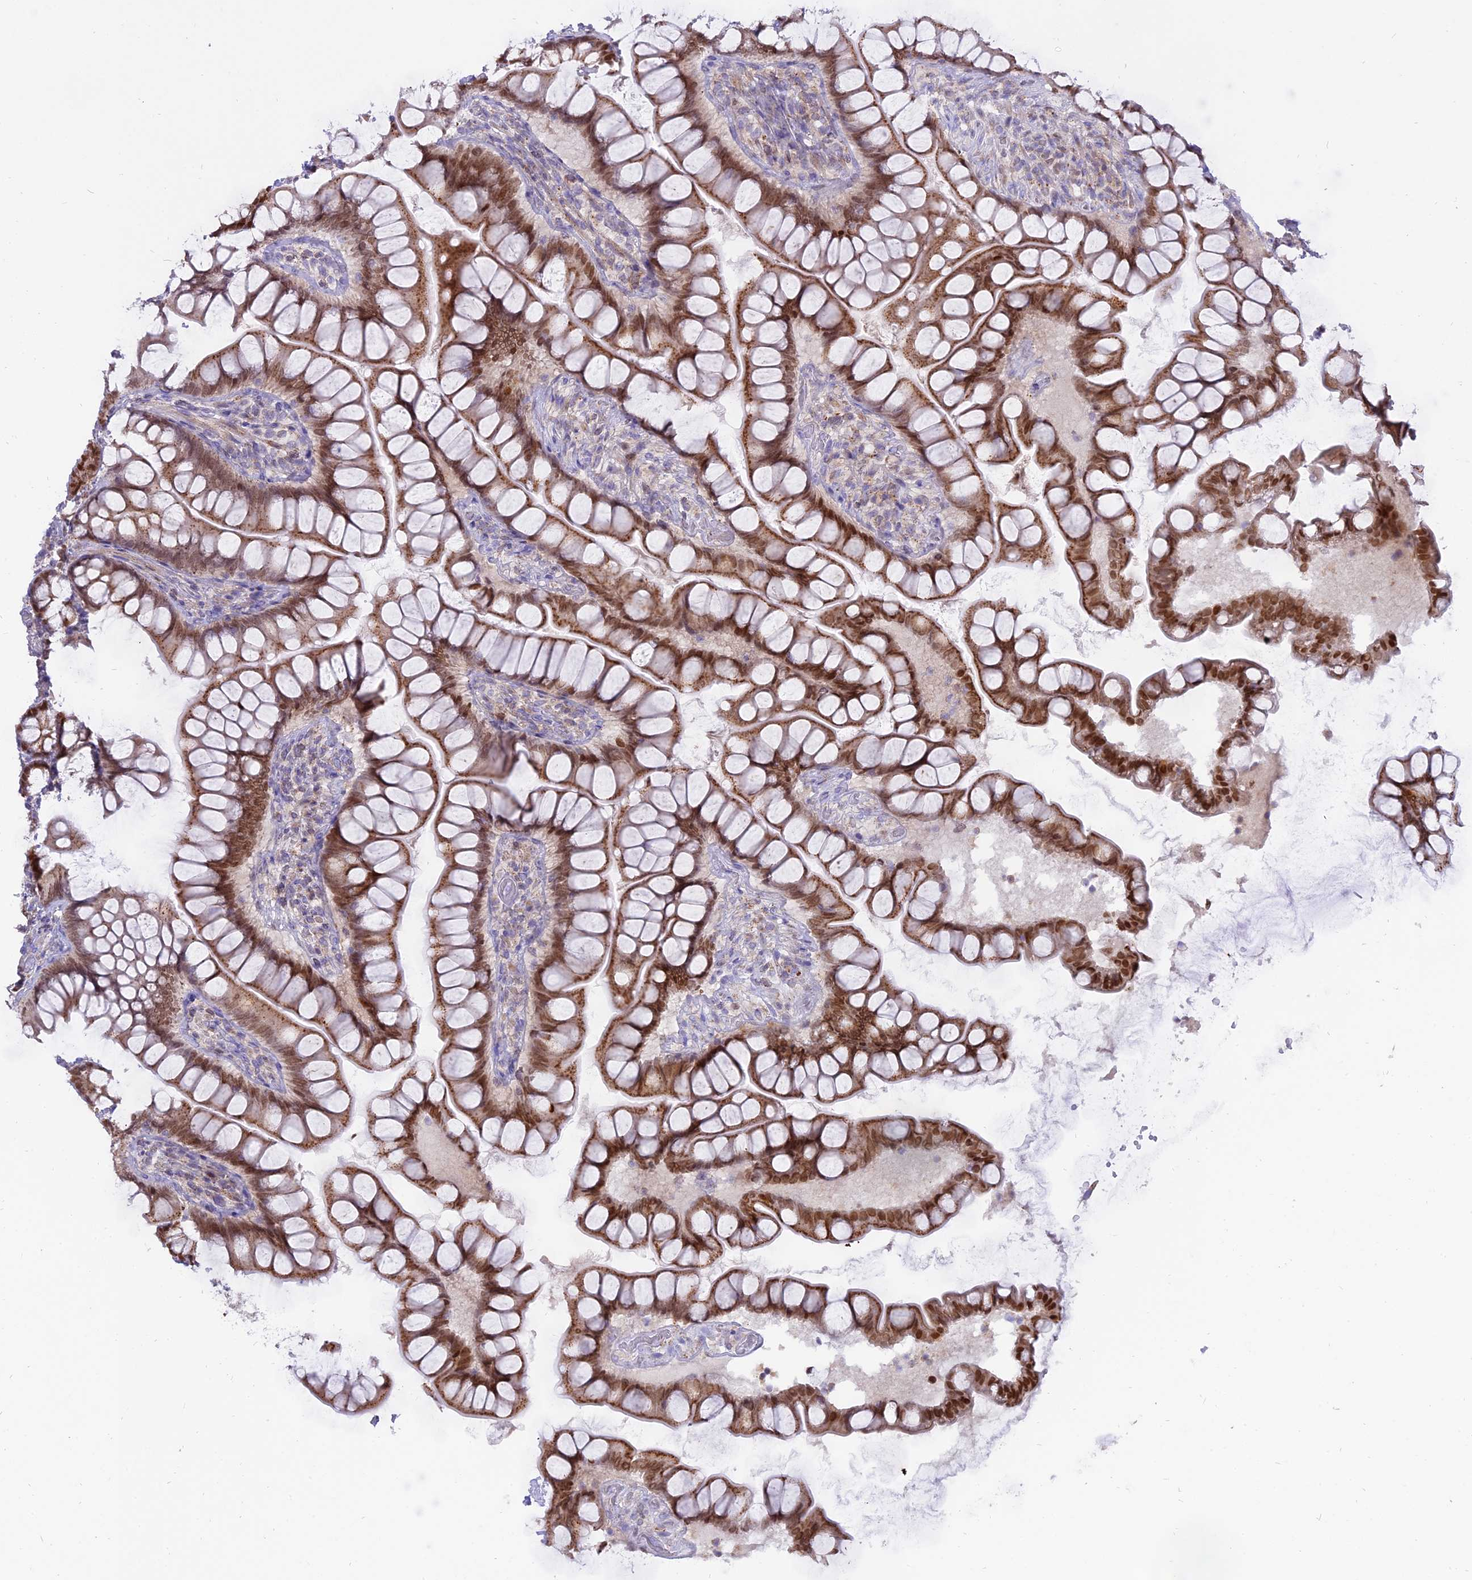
{"staining": {"intensity": "moderate", "quantity": ">75%", "location": "cytoplasmic/membranous,nuclear"}, "tissue": "small intestine", "cell_type": "Glandular cells", "image_type": "normal", "snomed": [{"axis": "morphology", "description": "Normal tissue, NOS"}, {"axis": "topography", "description": "Small intestine"}], "caption": "Small intestine stained with a brown dye exhibits moderate cytoplasmic/membranous,nuclear positive staining in approximately >75% of glandular cells.", "gene": "CENPV", "patient": {"sex": "male", "age": 70}}